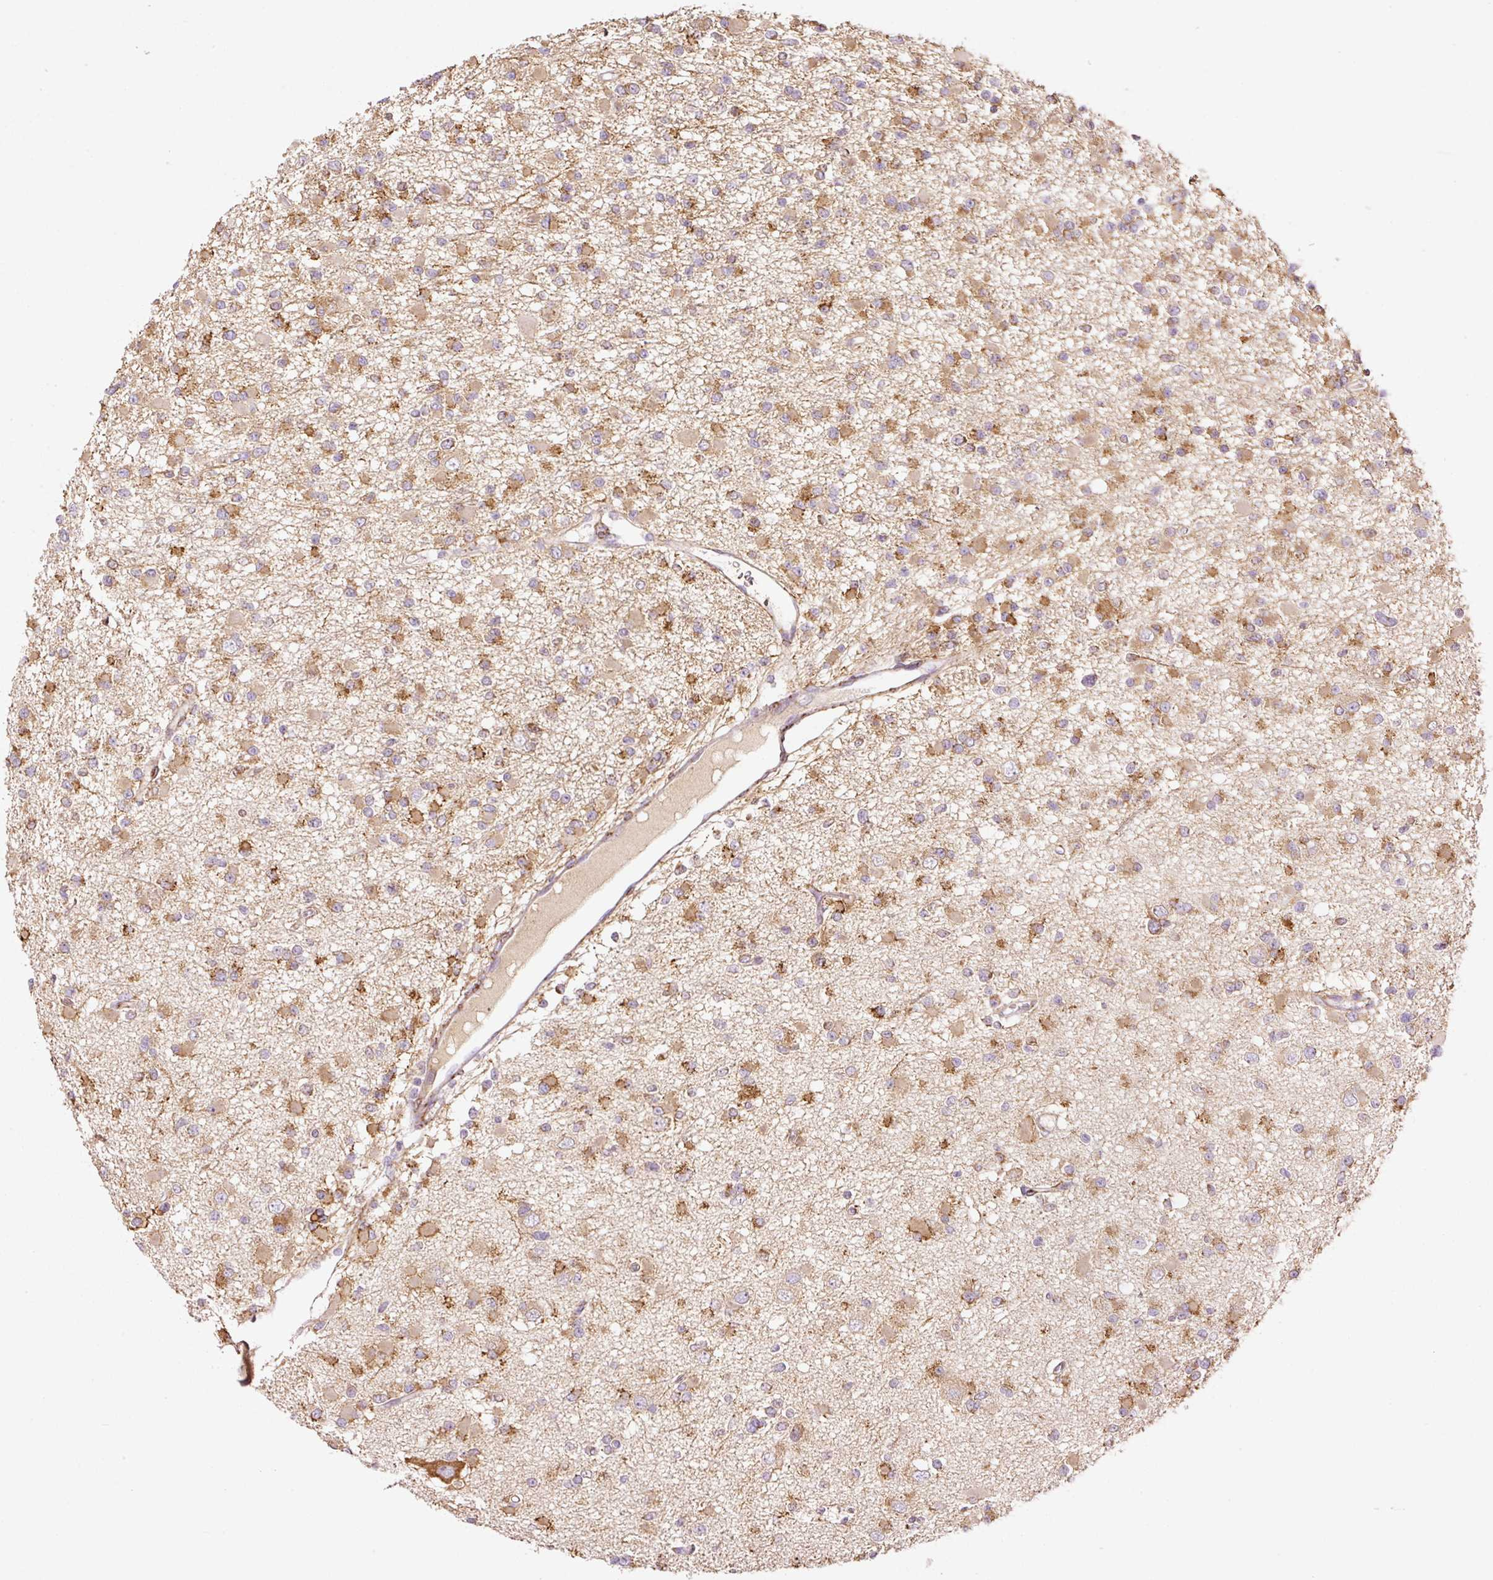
{"staining": {"intensity": "moderate", "quantity": ">75%", "location": "cytoplasmic/membranous"}, "tissue": "glioma", "cell_type": "Tumor cells", "image_type": "cancer", "snomed": [{"axis": "morphology", "description": "Glioma, malignant, Low grade"}, {"axis": "topography", "description": "Brain"}], "caption": "Malignant glioma (low-grade) was stained to show a protein in brown. There is medium levels of moderate cytoplasmic/membranous positivity in about >75% of tumor cells. (Stains: DAB in brown, nuclei in blue, Microscopy: brightfield microscopy at high magnification).", "gene": "TMEM8B", "patient": {"sex": "female", "age": 22}}